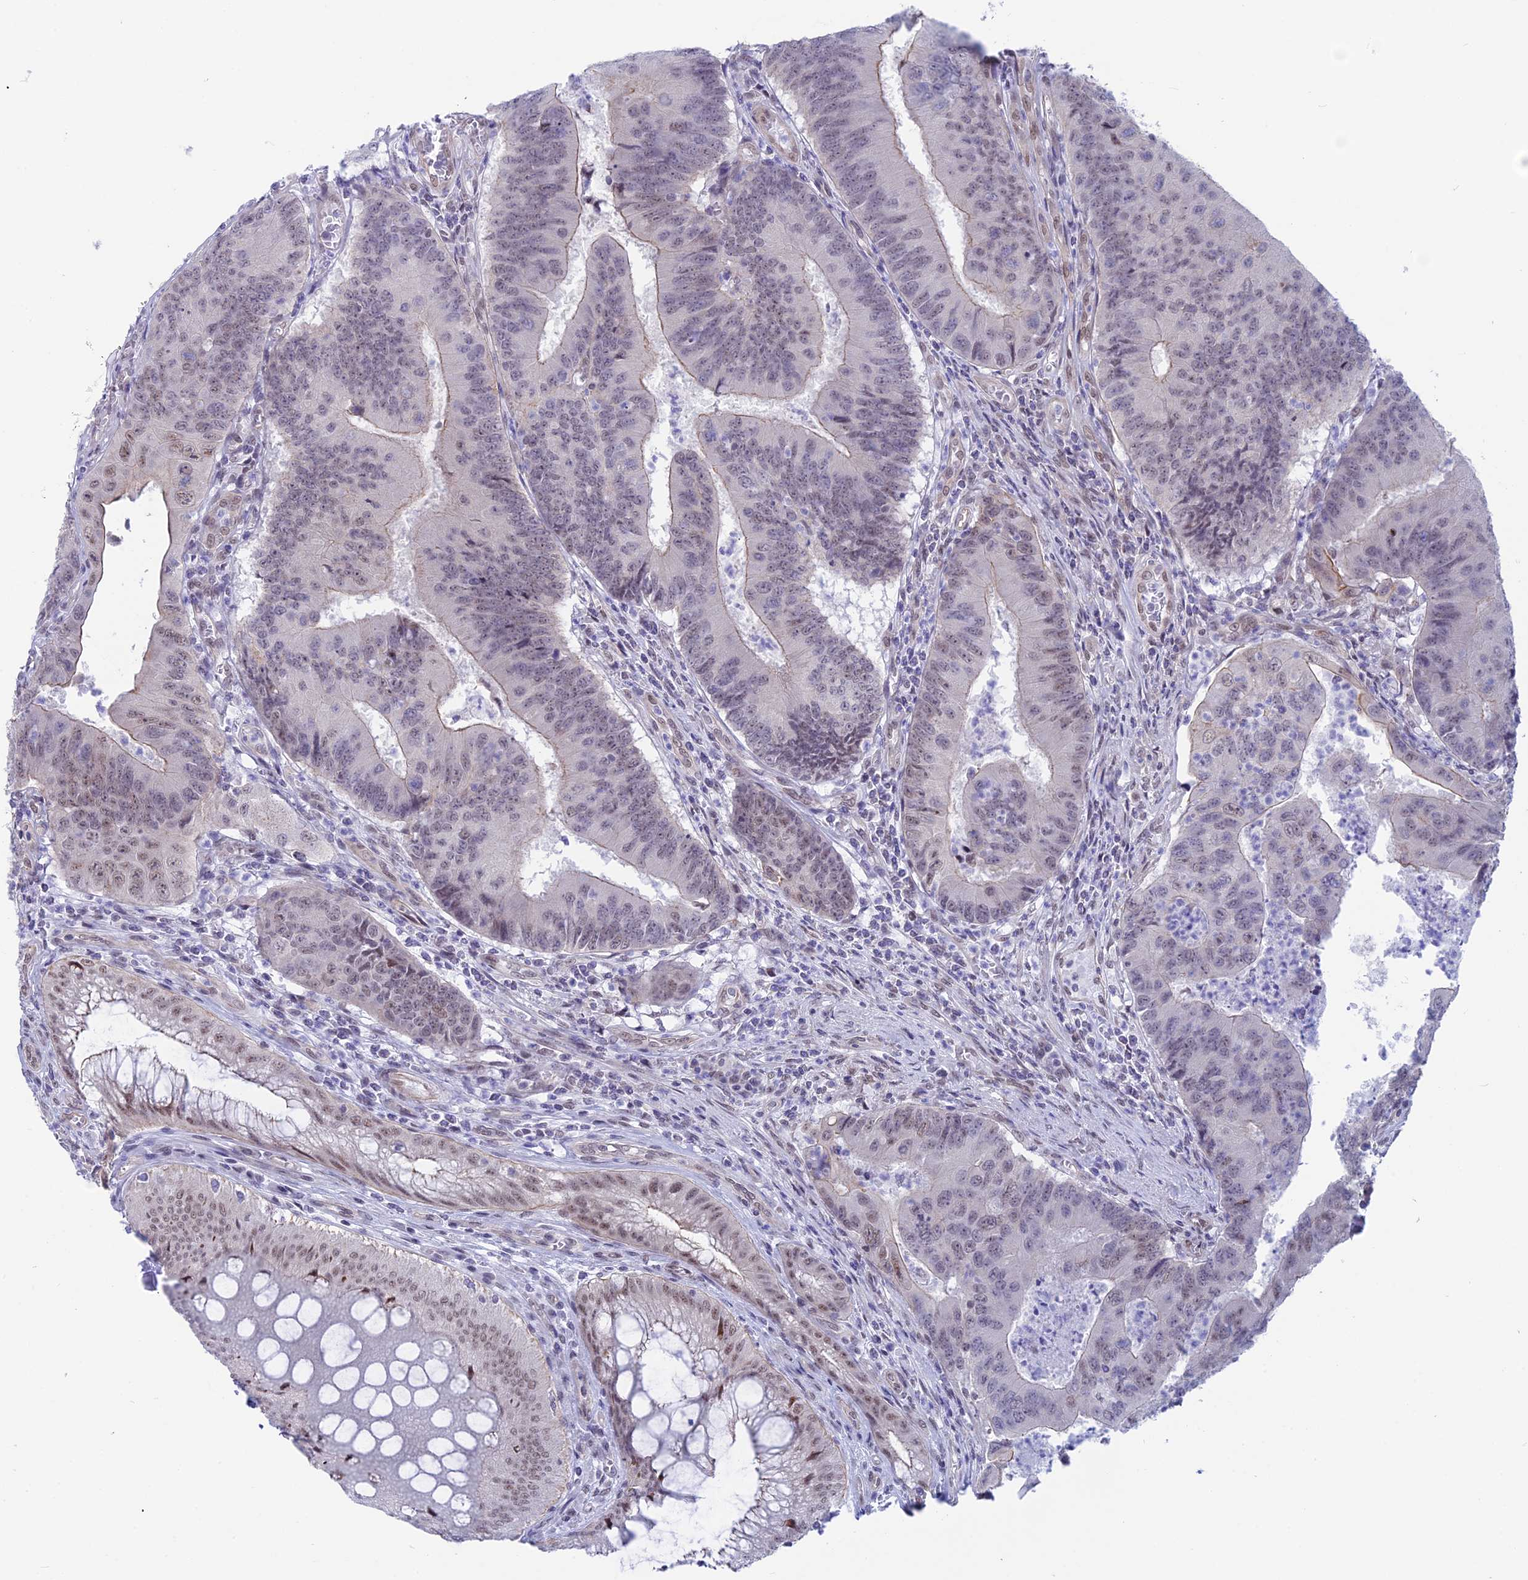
{"staining": {"intensity": "weak", "quantity": "<25%", "location": "nuclear"}, "tissue": "colorectal cancer", "cell_type": "Tumor cells", "image_type": "cancer", "snomed": [{"axis": "morphology", "description": "Adenocarcinoma, NOS"}, {"axis": "topography", "description": "Colon"}], "caption": "Immunohistochemical staining of human adenocarcinoma (colorectal) demonstrates no significant staining in tumor cells.", "gene": "SRSF5", "patient": {"sex": "female", "age": 67}}